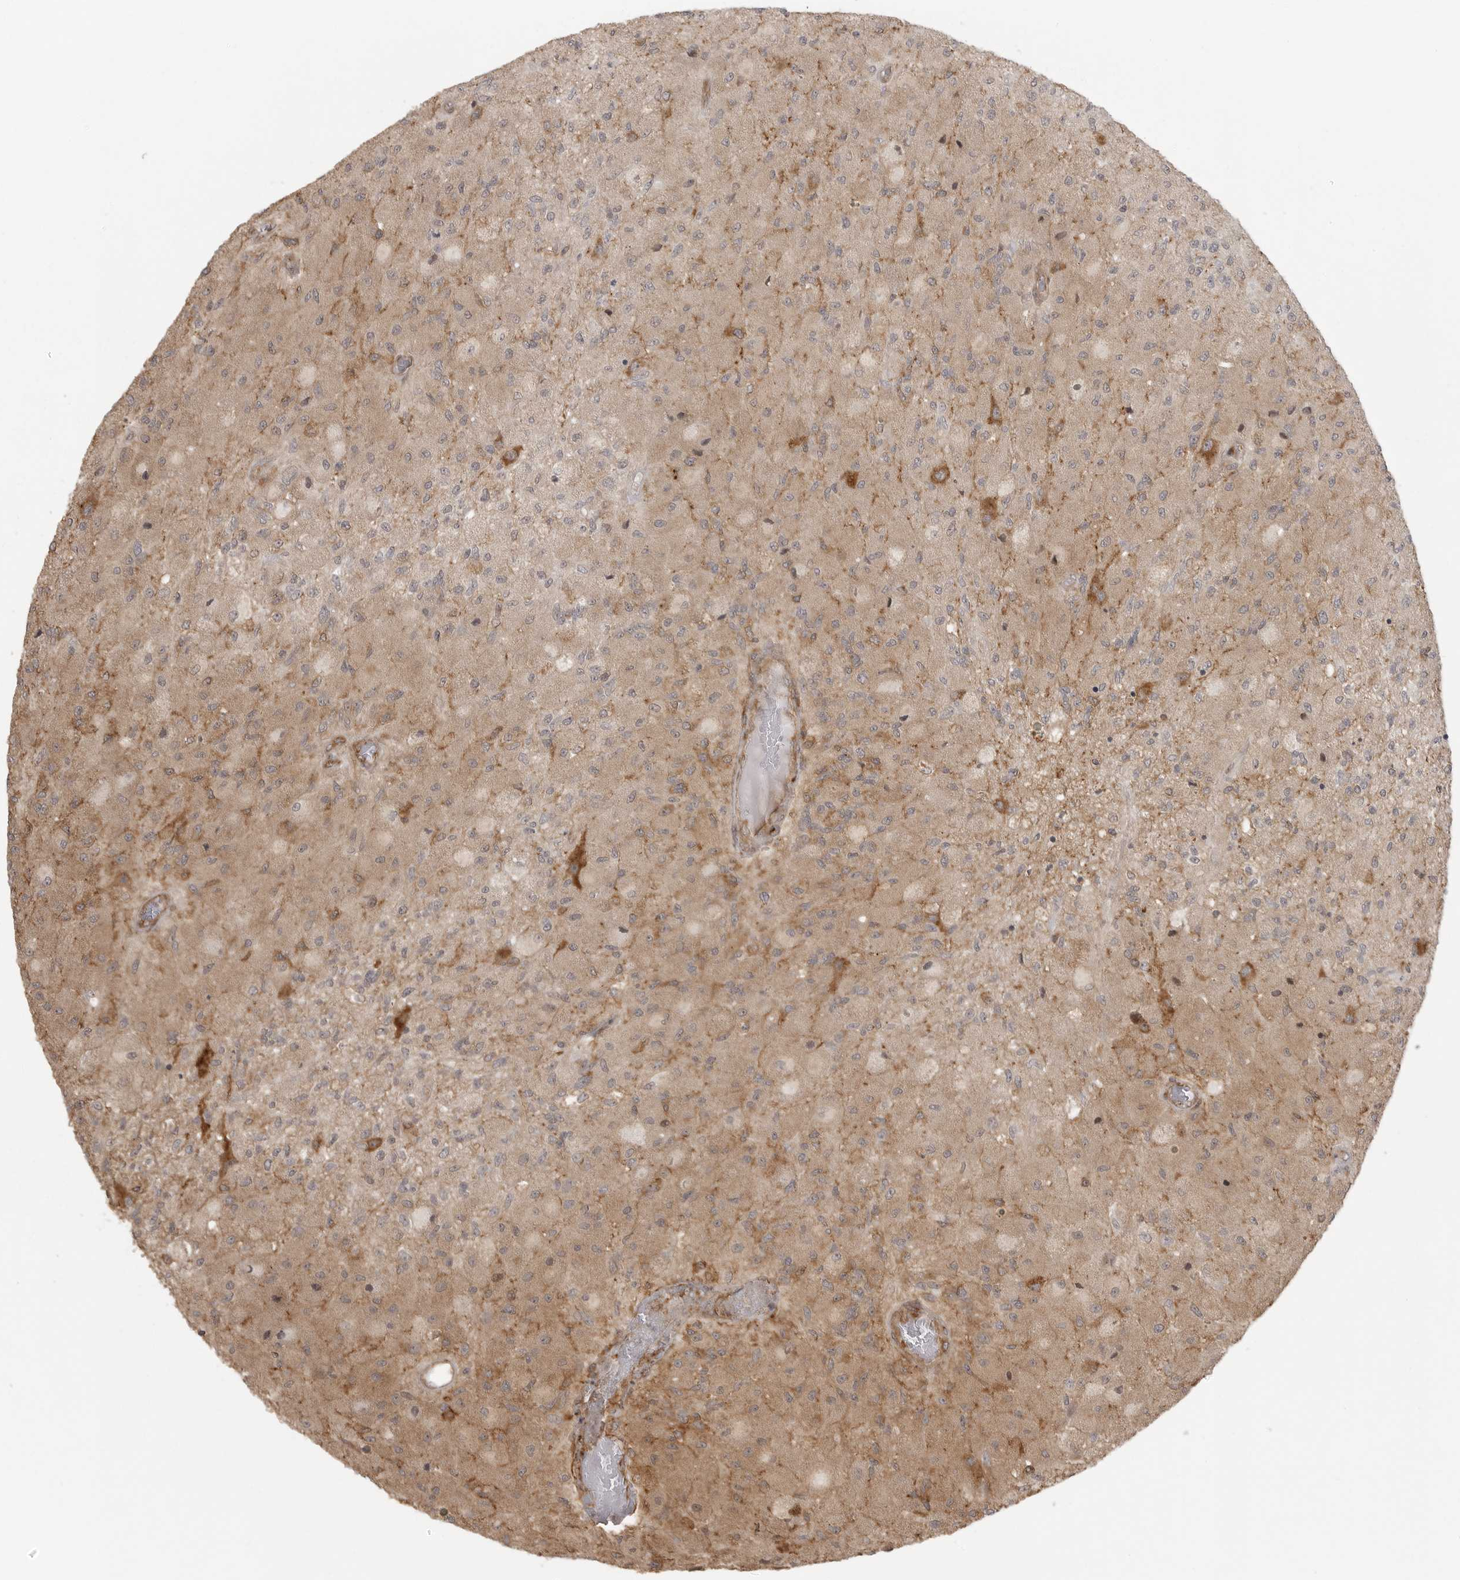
{"staining": {"intensity": "moderate", "quantity": "<25%", "location": "cytoplasmic/membranous"}, "tissue": "glioma", "cell_type": "Tumor cells", "image_type": "cancer", "snomed": [{"axis": "morphology", "description": "Normal tissue, NOS"}, {"axis": "morphology", "description": "Glioma, malignant, High grade"}, {"axis": "topography", "description": "Cerebral cortex"}], "caption": "Brown immunohistochemical staining in human high-grade glioma (malignant) displays moderate cytoplasmic/membranous expression in about <25% of tumor cells.", "gene": "FAT3", "patient": {"sex": "male", "age": 77}}